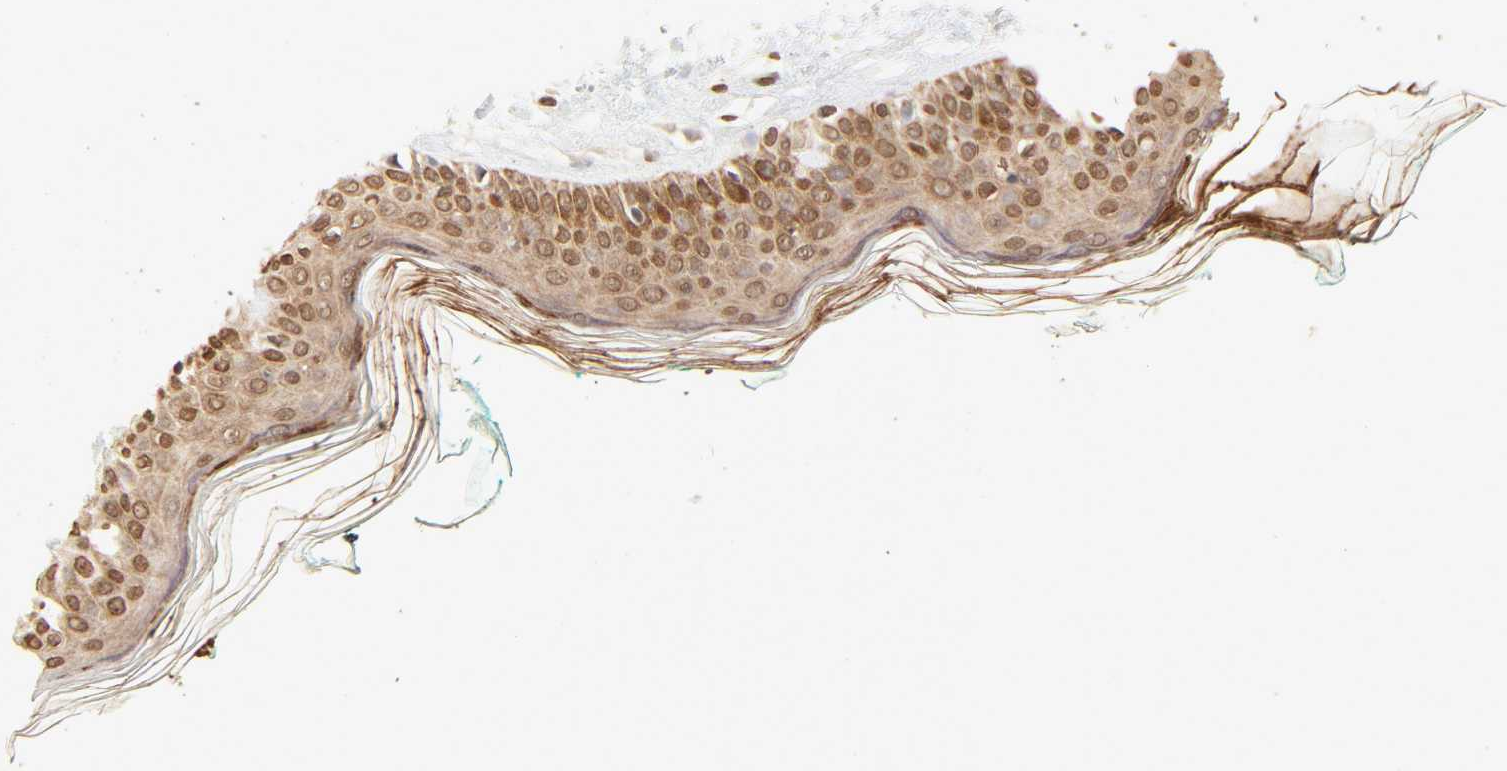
{"staining": {"intensity": "moderate", "quantity": ">75%", "location": "cytoplasmic/membranous,nuclear"}, "tissue": "skin", "cell_type": "Fibroblasts", "image_type": "normal", "snomed": [{"axis": "morphology", "description": "Normal tissue, NOS"}, {"axis": "topography", "description": "Skin"}], "caption": "A brown stain labels moderate cytoplasmic/membranous,nuclear positivity of a protein in fibroblasts of benign skin.", "gene": "TBL1X", "patient": {"sex": "male", "age": 71}}